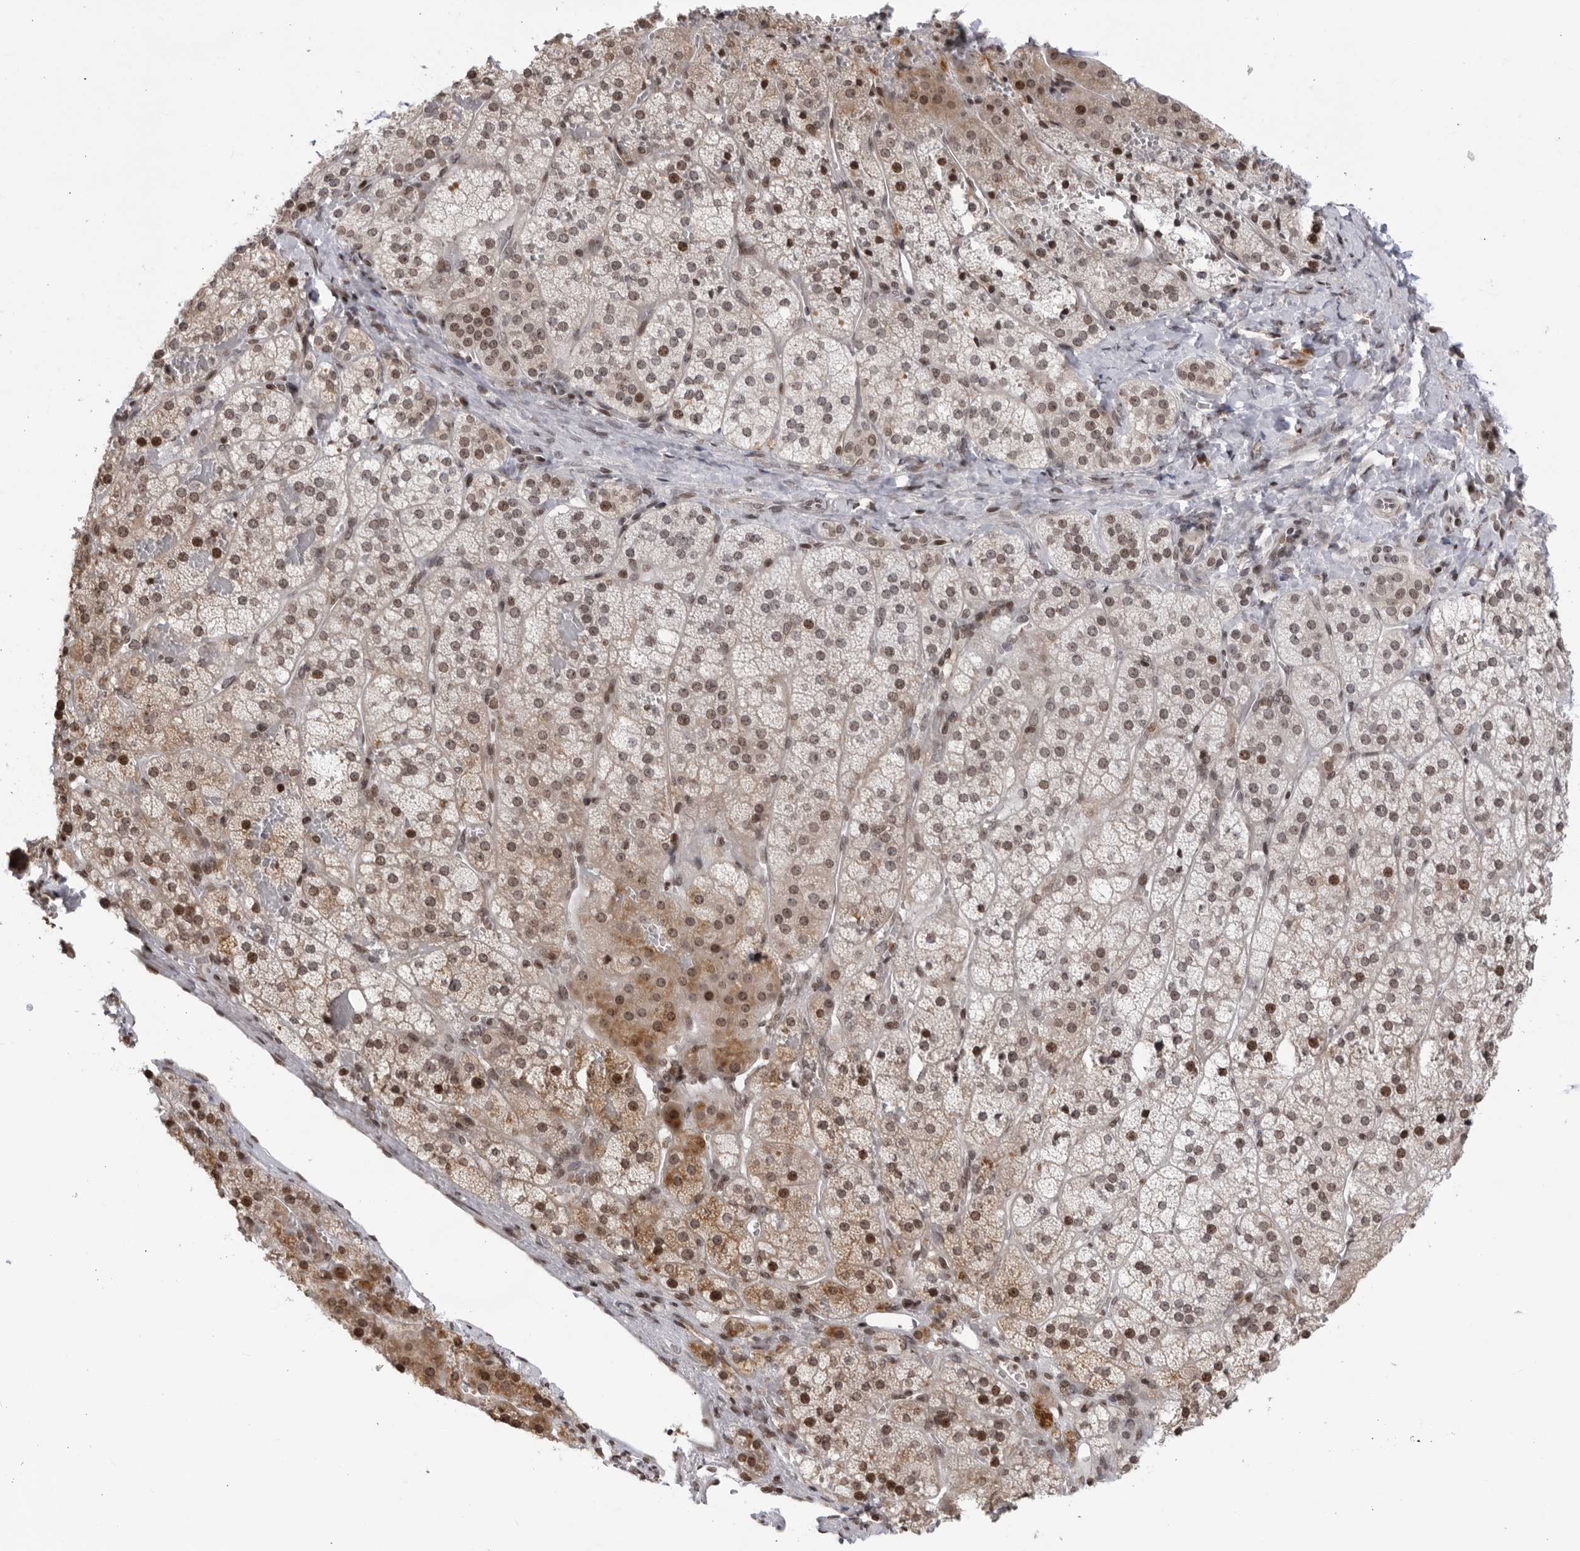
{"staining": {"intensity": "moderate", "quantity": ">75%", "location": "cytoplasmic/membranous,nuclear"}, "tissue": "adrenal gland", "cell_type": "Glandular cells", "image_type": "normal", "snomed": [{"axis": "morphology", "description": "Normal tissue, NOS"}, {"axis": "topography", "description": "Adrenal gland"}], "caption": "Protein staining of unremarkable adrenal gland shows moderate cytoplasmic/membranous,nuclear positivity in approximately >75% of glandular cells. (DAB IHC, brown staining for protein, blue staining for nuclei).", "gene": "DTL", "patient": {"sex": "female", "age": 44}}